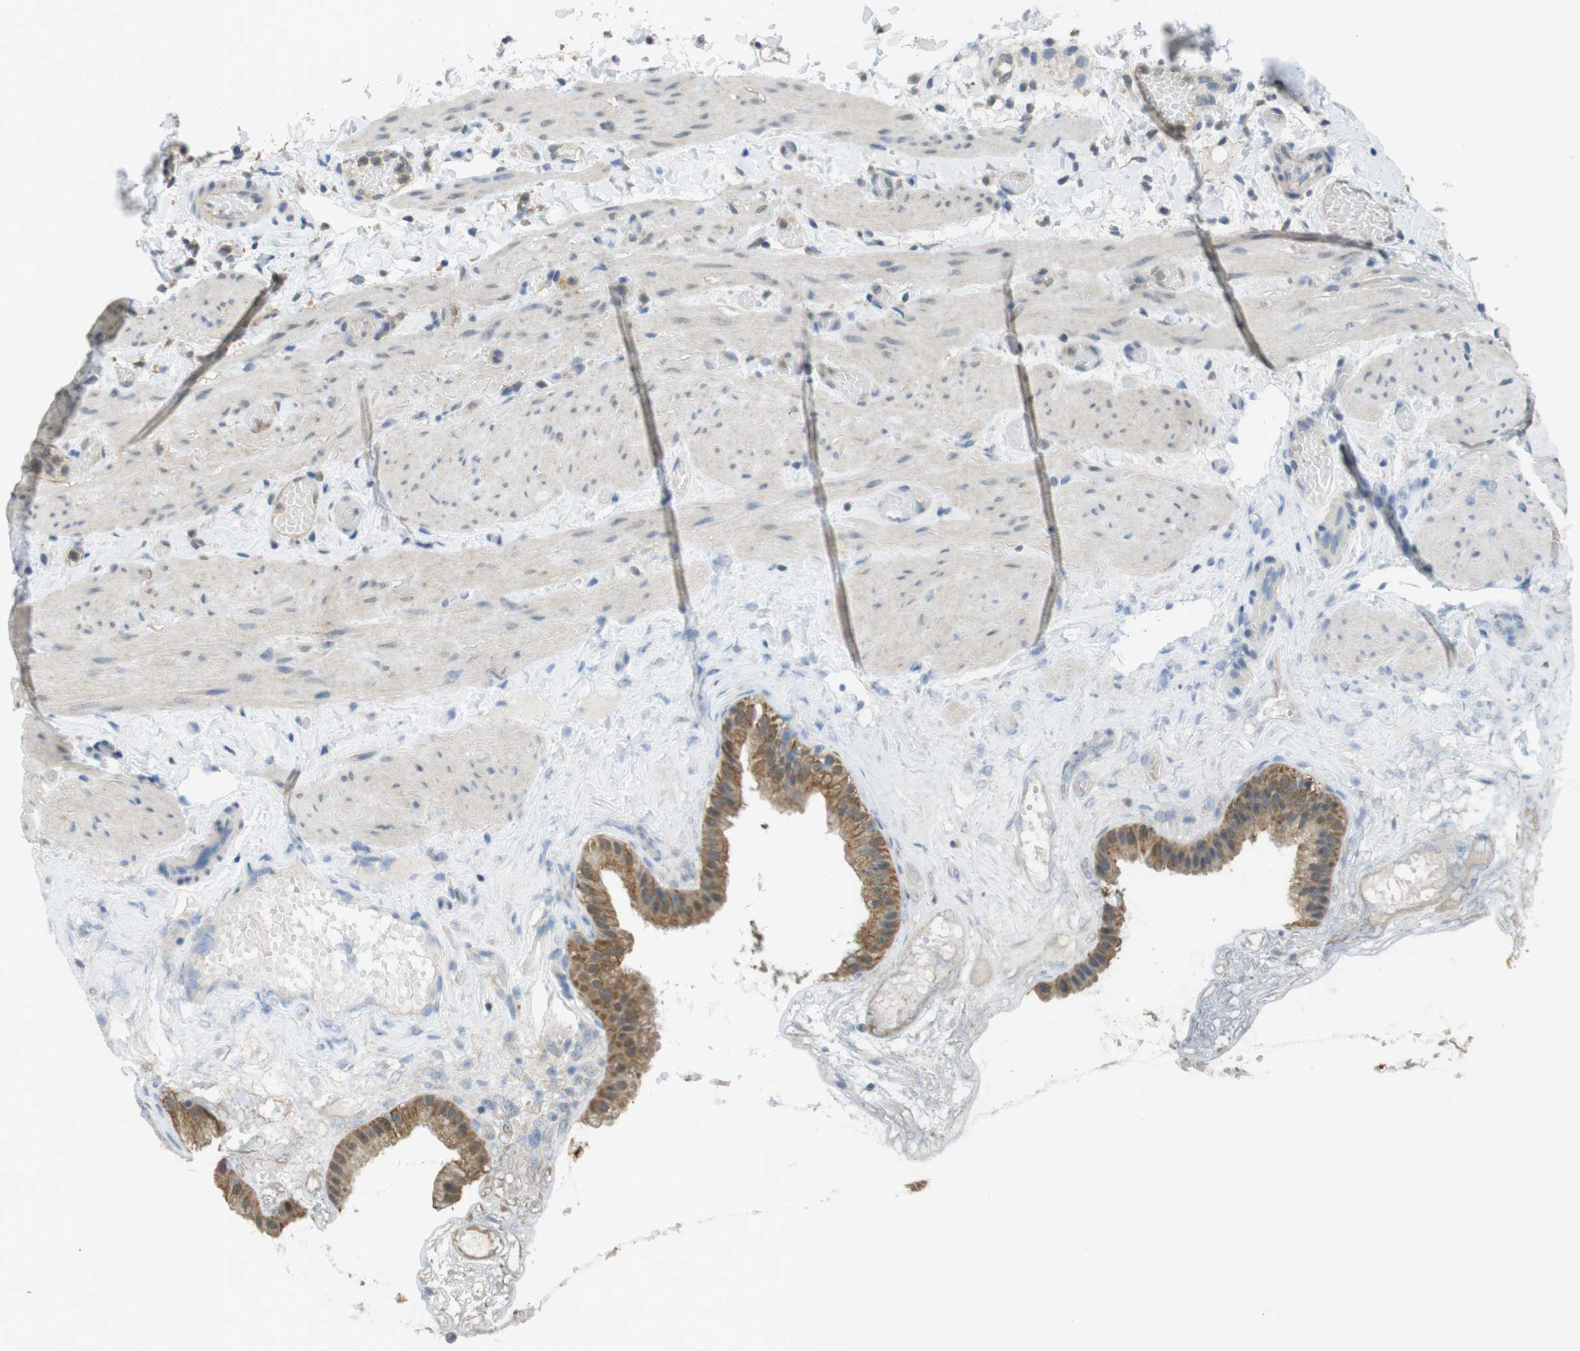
{"staining": {"intensity": "moderate", "quantity": ">75%", "location": "cytoplasmic/membranous"}, "tissue": "gallbladder", "cell_type": "Glandular cells", "image_type": "normal", "snomed": [{"axis": "morphology", "description": "Normal tissue, NOS"}, {"axis": "topography", "description": "Gallbladder"}], "caption": "Moderate cytoplasmic/membranous protein expression is identified in approximately >75% of glandular cells in gallbladder. Using DAB (brown) and hematoxylin (blue) stains, captured at high magnification using brightfield microscopy.", "gene": "BRI3BP", "patient": {"sex": "female", "age": 26}}